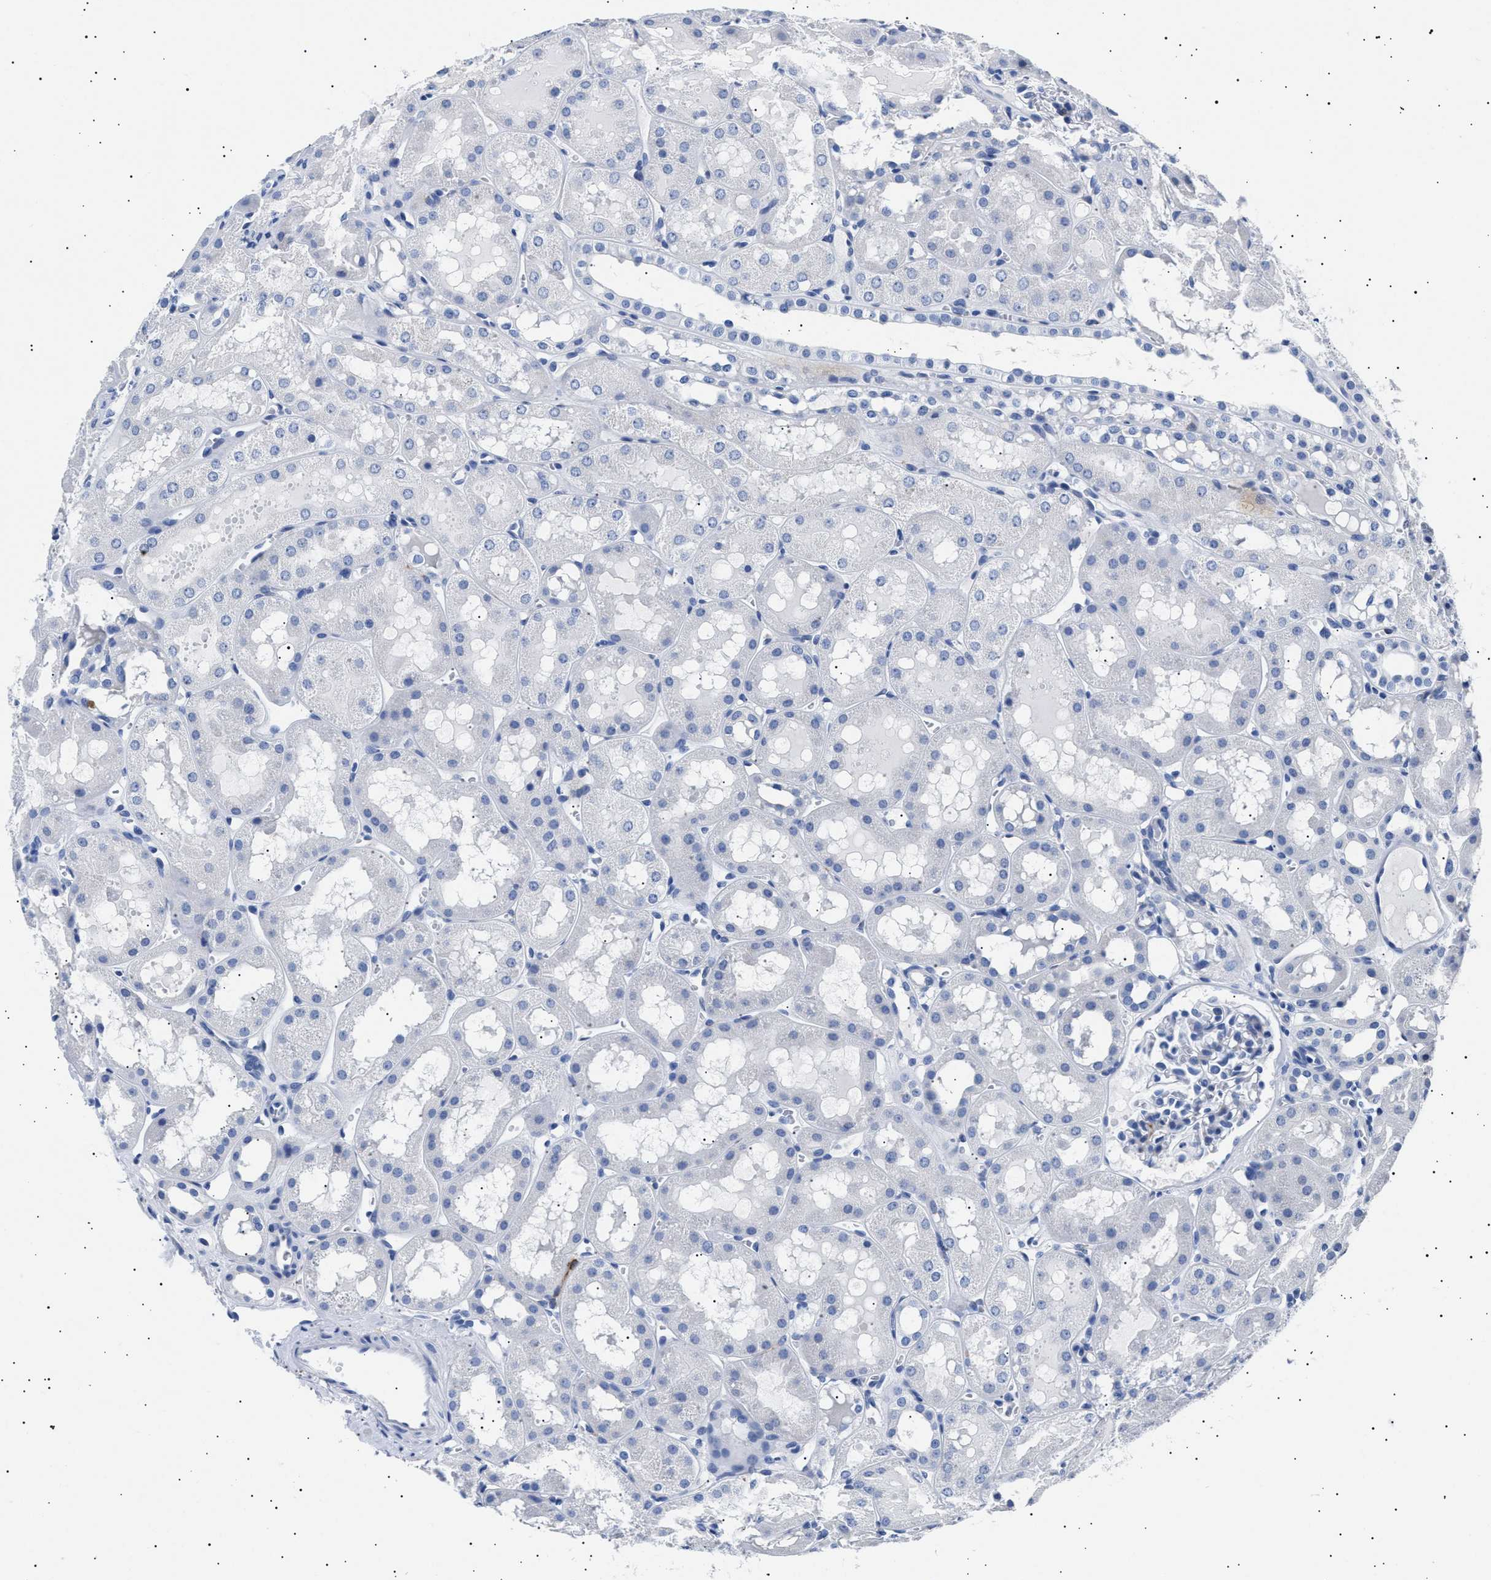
{"staining": {"intensity": "negative", "quantity": "none", "location": "none"}, "tissue": "kidney", "cell_type": "Cells in glomeruli", "image_type": "normal", "snomed": [{"axis": "morphology", "description": "Normal tissue, NOS"}, {"axis": "topography", "description": "Kidney"}, {"axis": "topography", "description": "Urinary bladder"}], "caption": "DAB immunohistochemical staining of unremarkable human kidney reveals no significant staining in cells in glomeruli. Brightfield microscopy of IHC stained with DAB (brown) and hematoxylin (blue), captured at high magnification.", "gene": "HEMGN", "patient": {"sex": "male", "age": 16}}